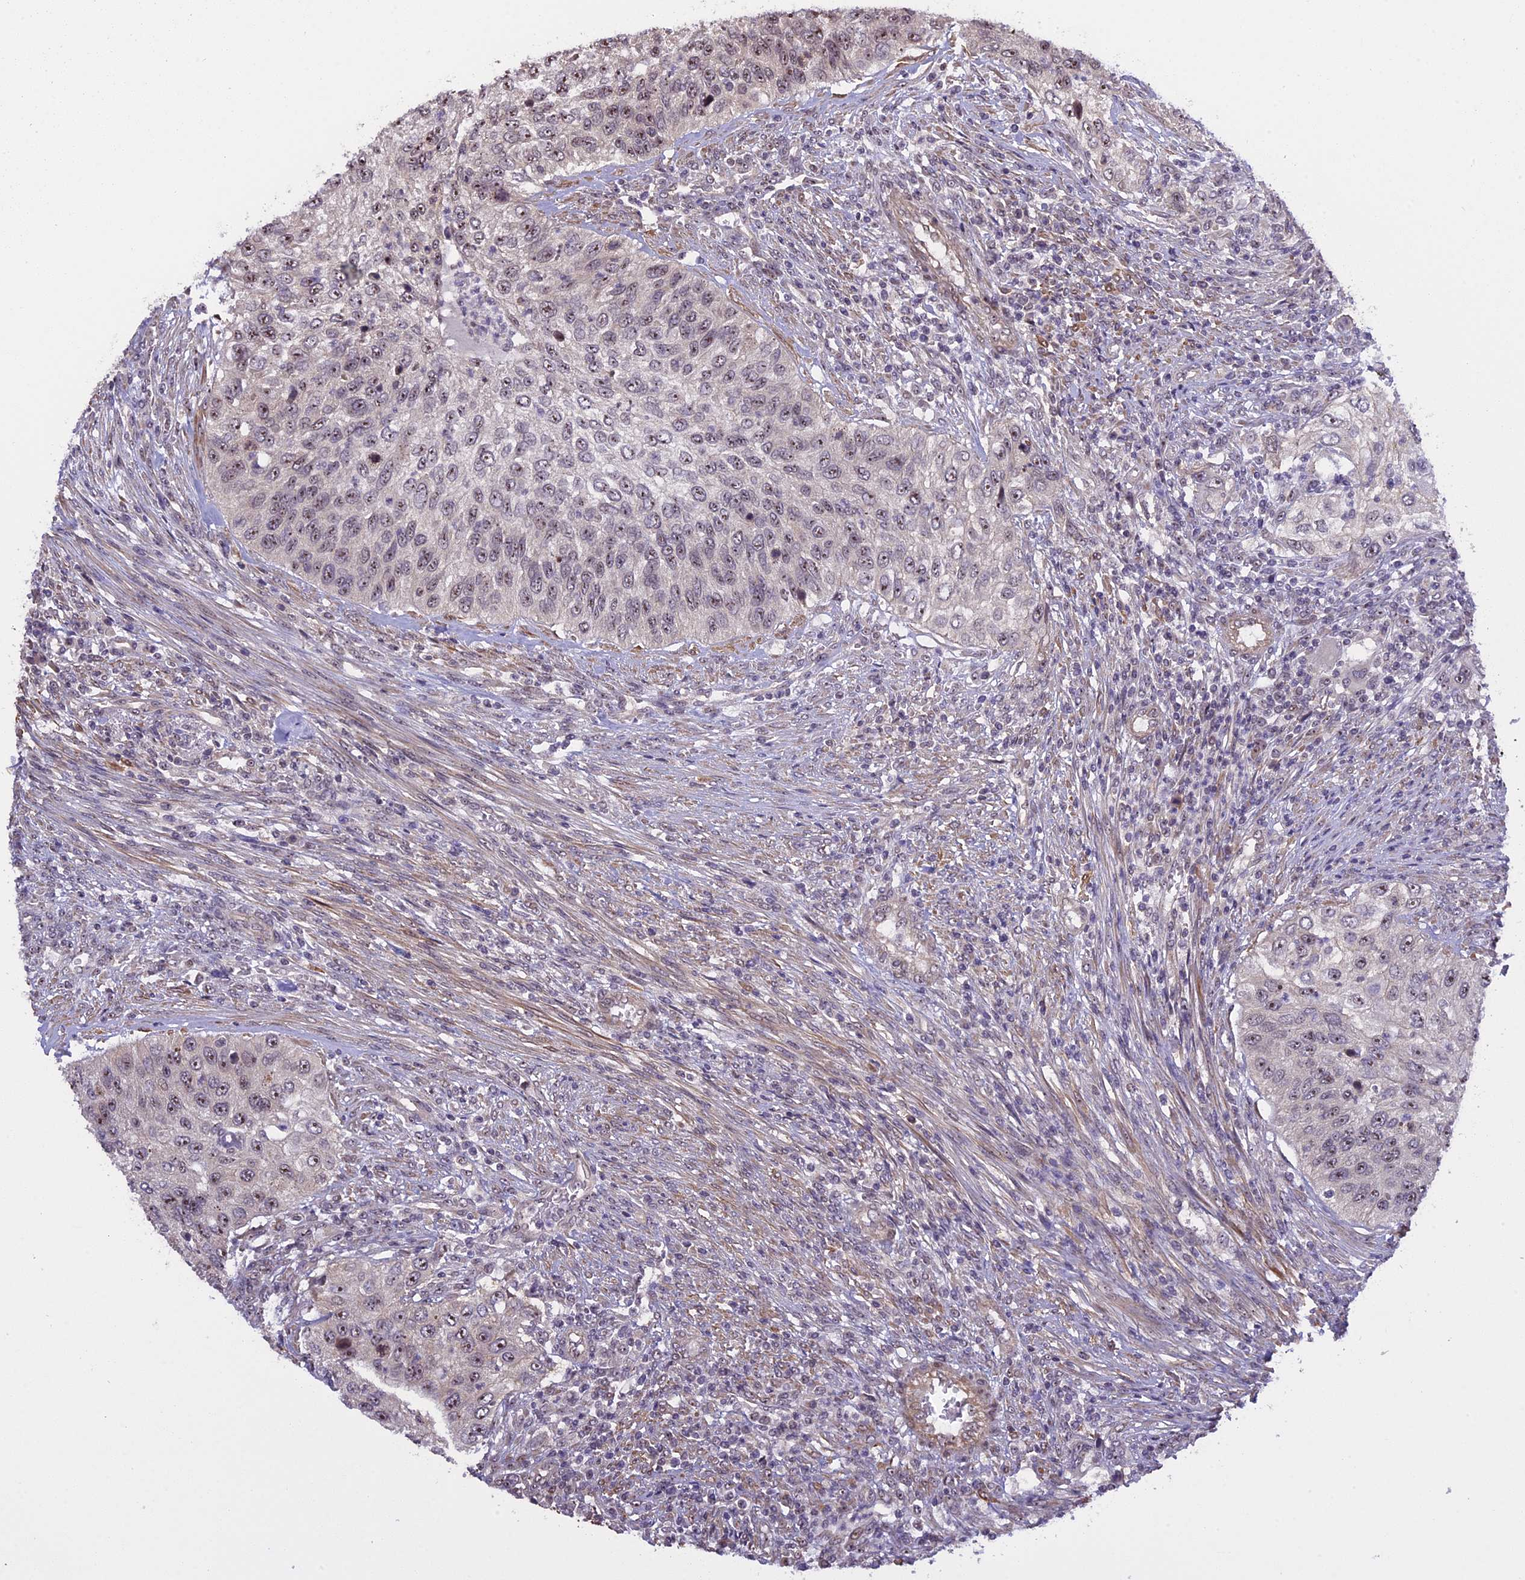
{"staining": {"intensity": "weak", "quantity": "<25%", "location": "nuclear"}, "tissue": "urothelial cancer", "cell_type": "Tumor cells", "image_type": "cancer", "snomed": [{"axis": "morphology", "description": "Urothelial carcinoma, High grade"}, {"axis": "topography", "description": "Urinary bladder"}], "caption": "This is a photomicrograph of immunohistochemistry staining of high-grade urothelial carcinoma, which shows no expression in tumor cells. (DAB IHC visualized using brightfield microscopy, high magnification).", "gene": "MGA", "patient": {"sex": "female", "age": 60}}